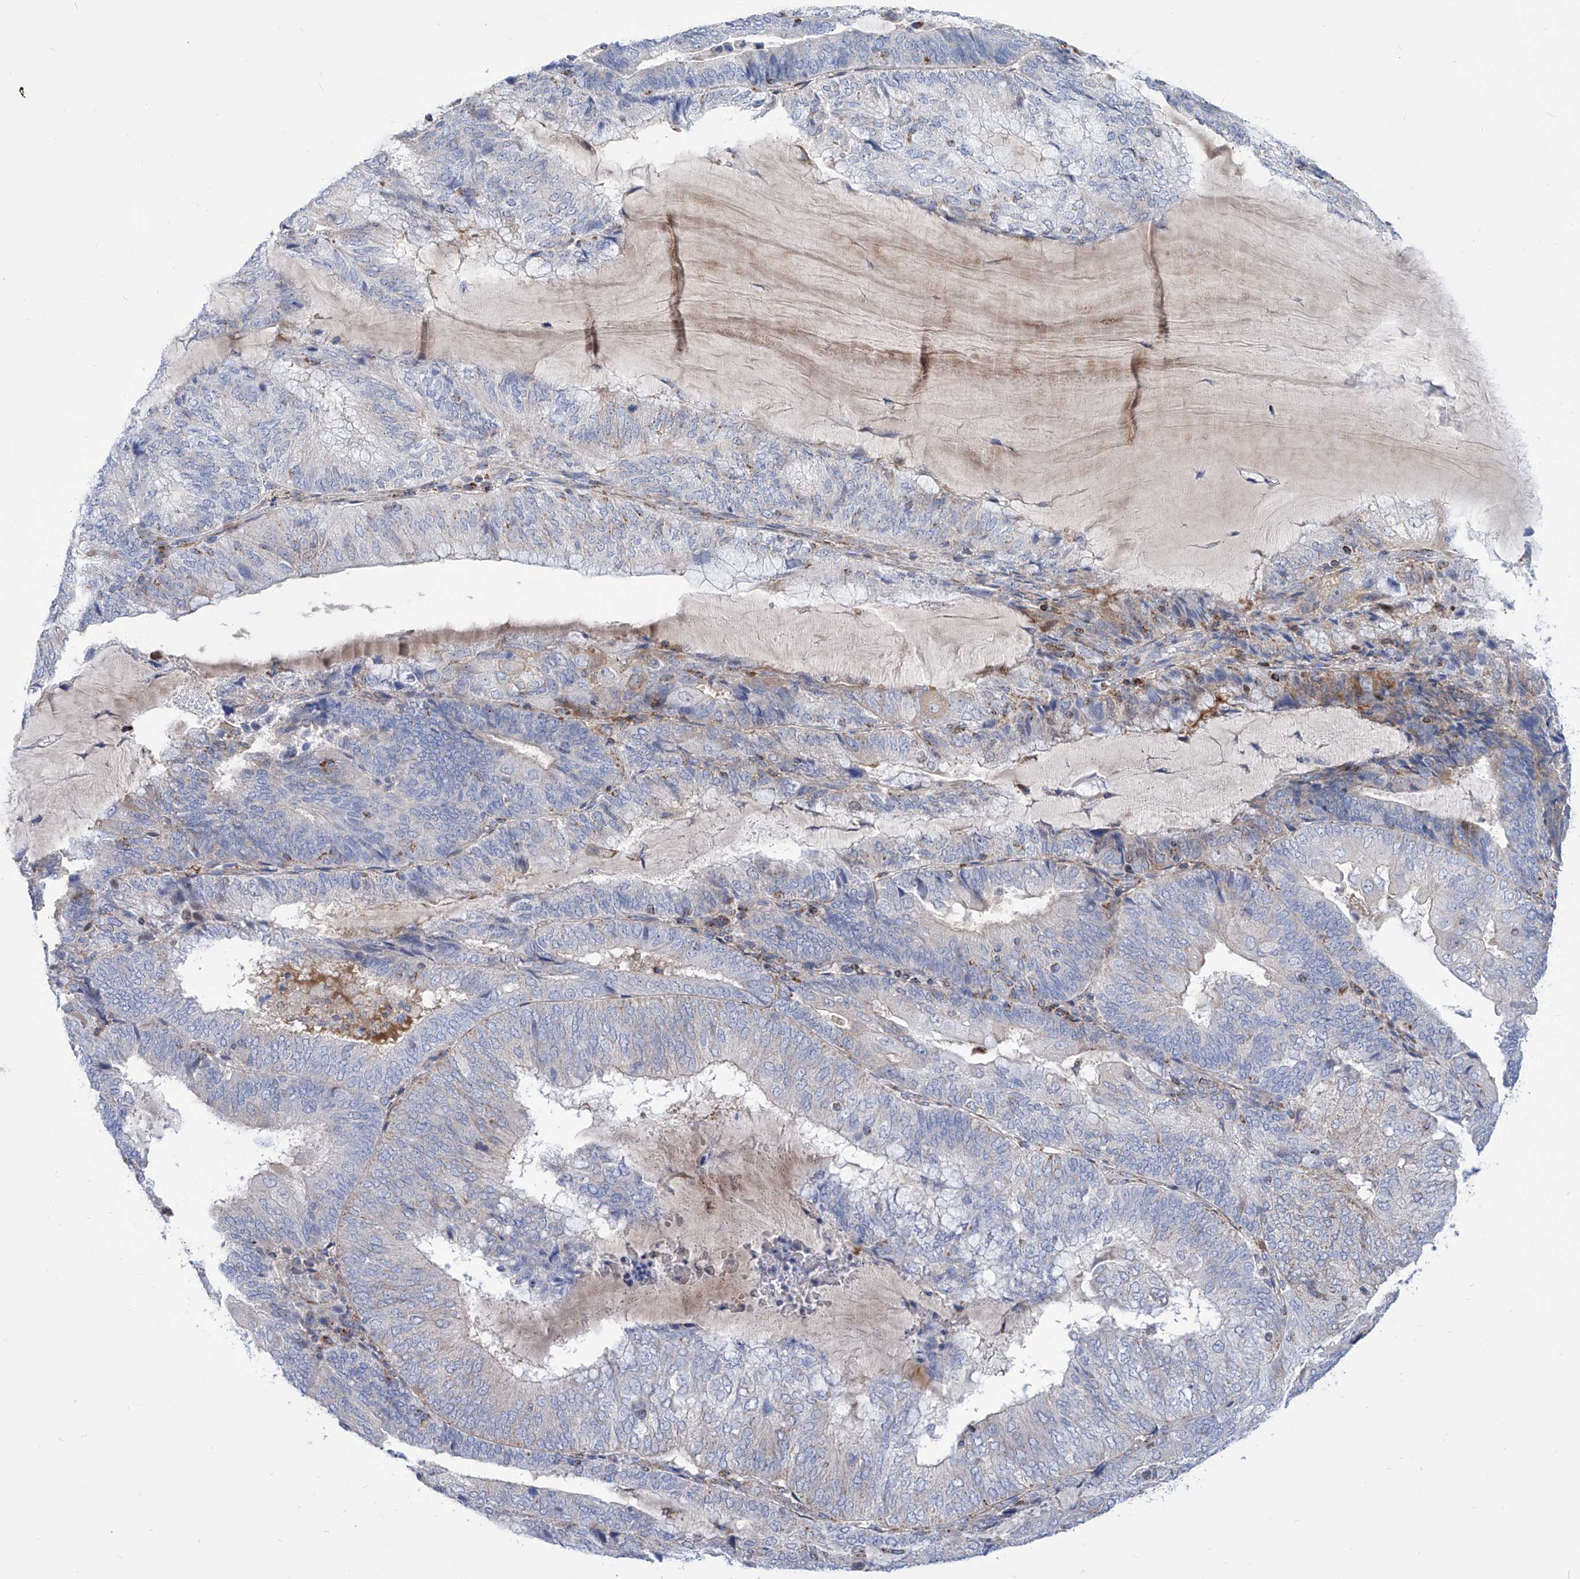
{"staining": {"intensity": "negative", "quantity": "none", "location": "none"}, "tissue": "endometrial cancer", "cell_type": "Tumor cells", "image_type": "cancer", "snomed": [{"axis": "morphology", "description": "Adenocarcinoma, NOS"}, {"axis": "topography", "description": "Endometrium"}], "caption": "IHC histopathology image of neoplastic tissue: human adenocarcinoma (endometrial) stained with DAB shows no significant protein positivity in tumor cells.", "gene": "SRBD1", "patient": {"sex": "female", "age": 81}}